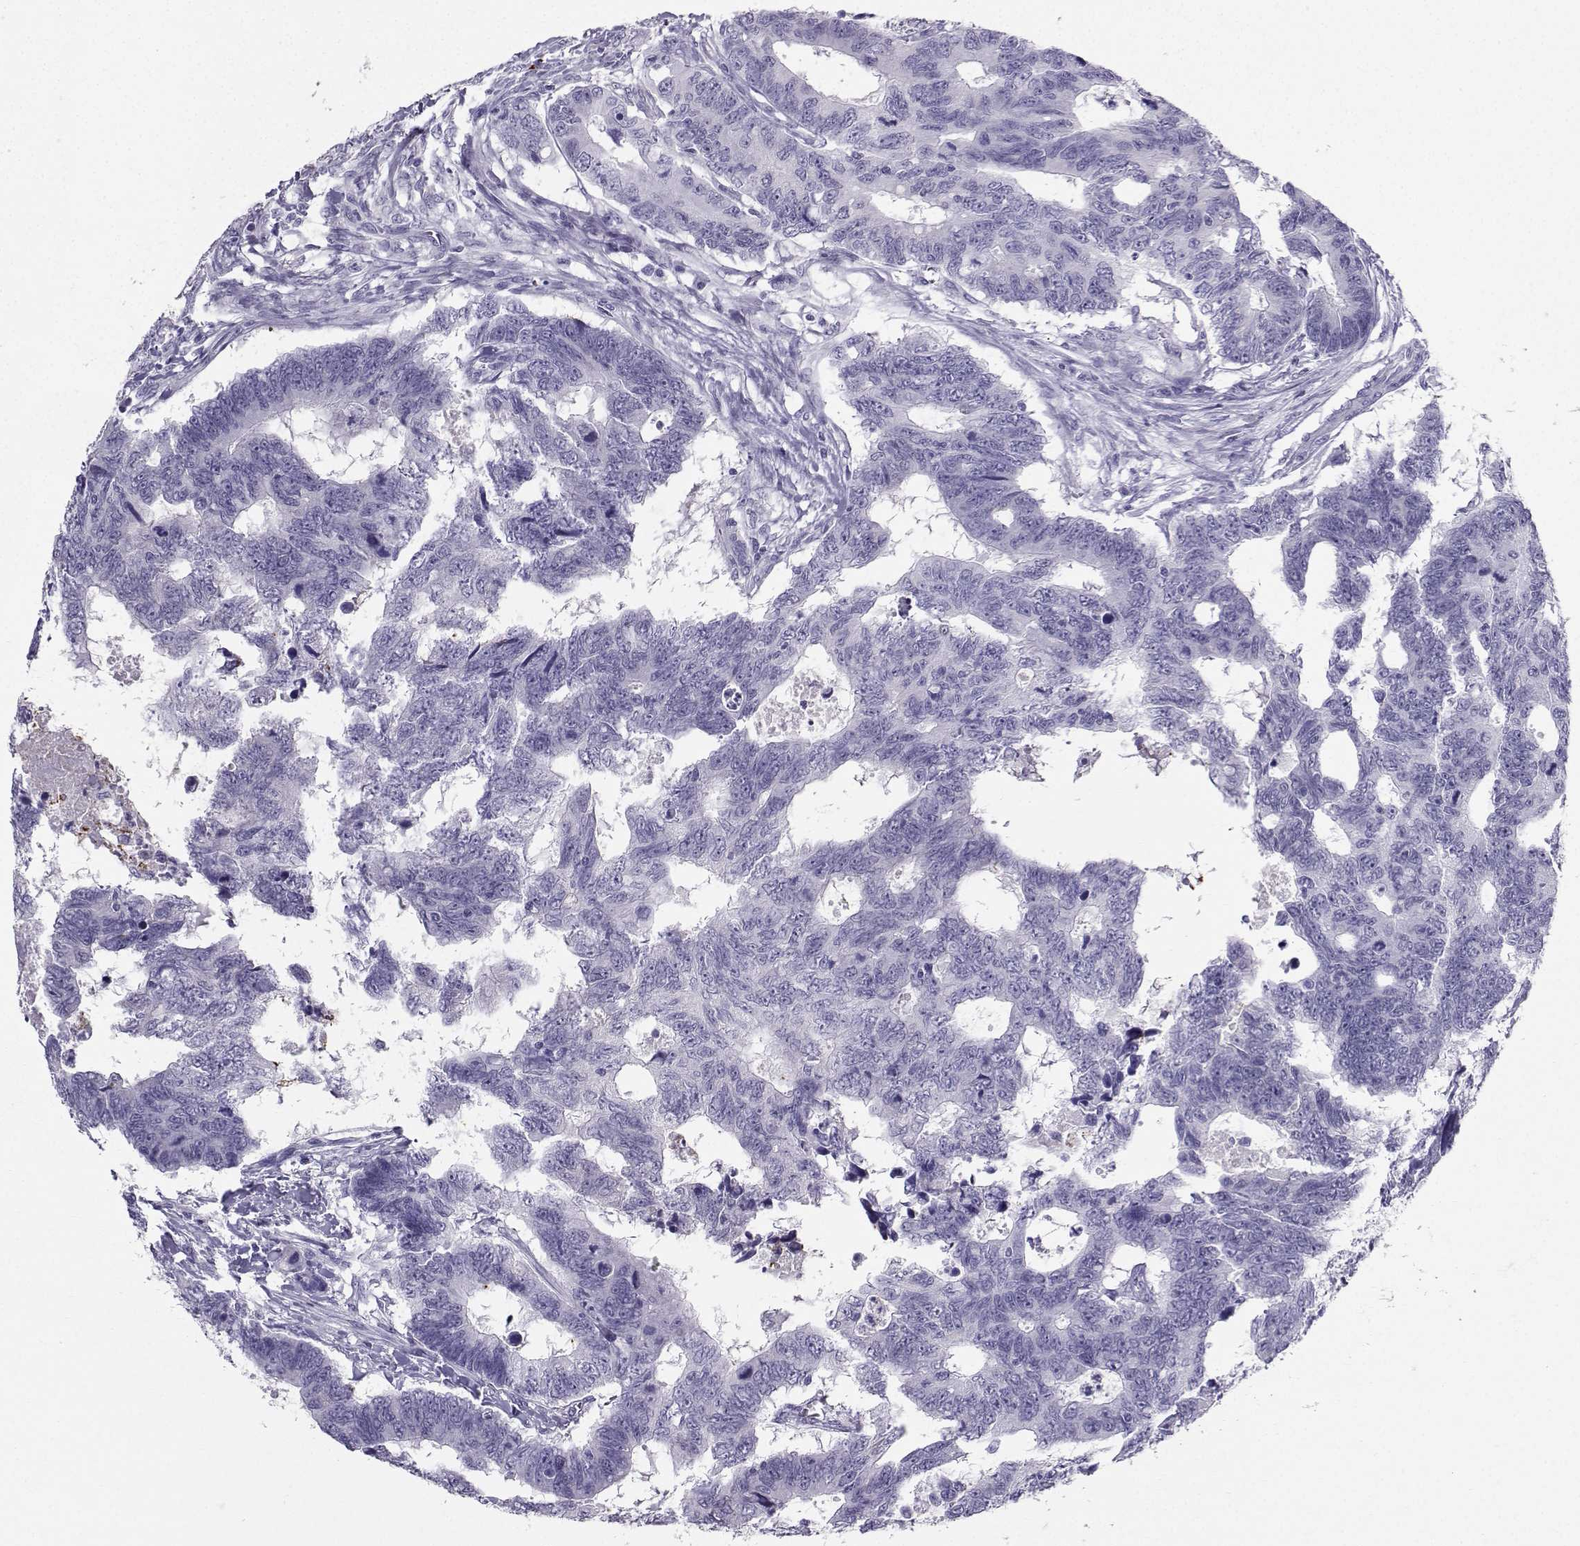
{"staining": {"intensity": "negative", "quantity": "none", "location": "none"}, "tissue": "colorectal cancer", "cell_type": "Tumor cells", "image_type": "cancer", "snomed": [{"axis": "morphology", "description": "Adenocarcinoma, NOS"}, {"axis": "topography", "description": "Colon"}], "caption": "Immunohistochemistry (IHC) of colorectal cancer (adenocarcinoma) shows no positivity in tumor cells.", "gene": "IQCD", "patient": {"sex": "female", "age": 77}}